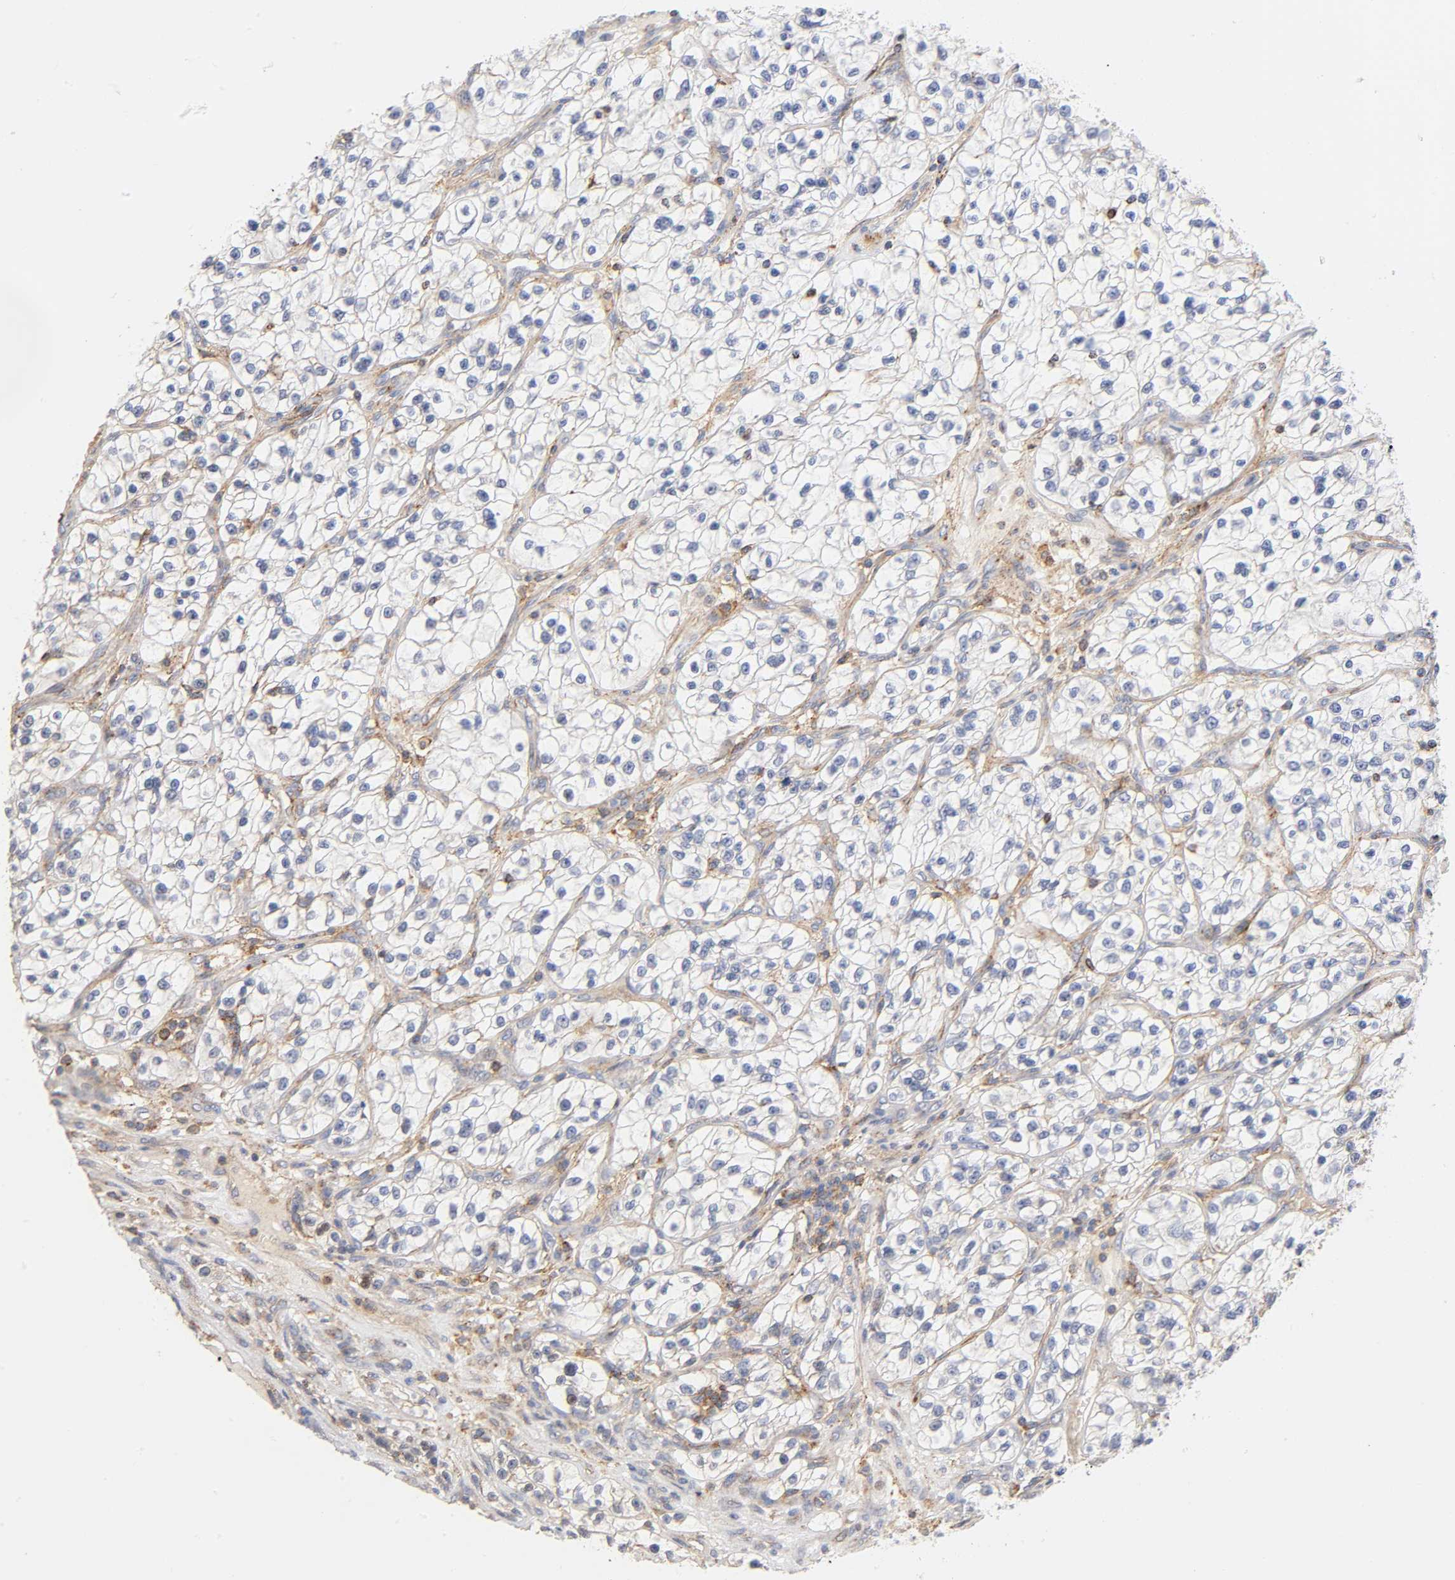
{"staining": {"intensity": "negative", "quantity": "none", "location": "none"}, "tissue": "renal cancer", "cell_type": "Tumor cells", "image_type": "cancer", "snomed": [{"axis": "morphology", "description": "Adenocarcinoma, NOS"}, {"axis": "topography", "description": "Kidney"}], "caption": "A high-resolution histopathology image shows immunohistochemistry staining of renal cancer, which exhibits no significant expression in tumor cells.", "gene": "ANXA7", "patient": {"sex": "female", "age": 57}}